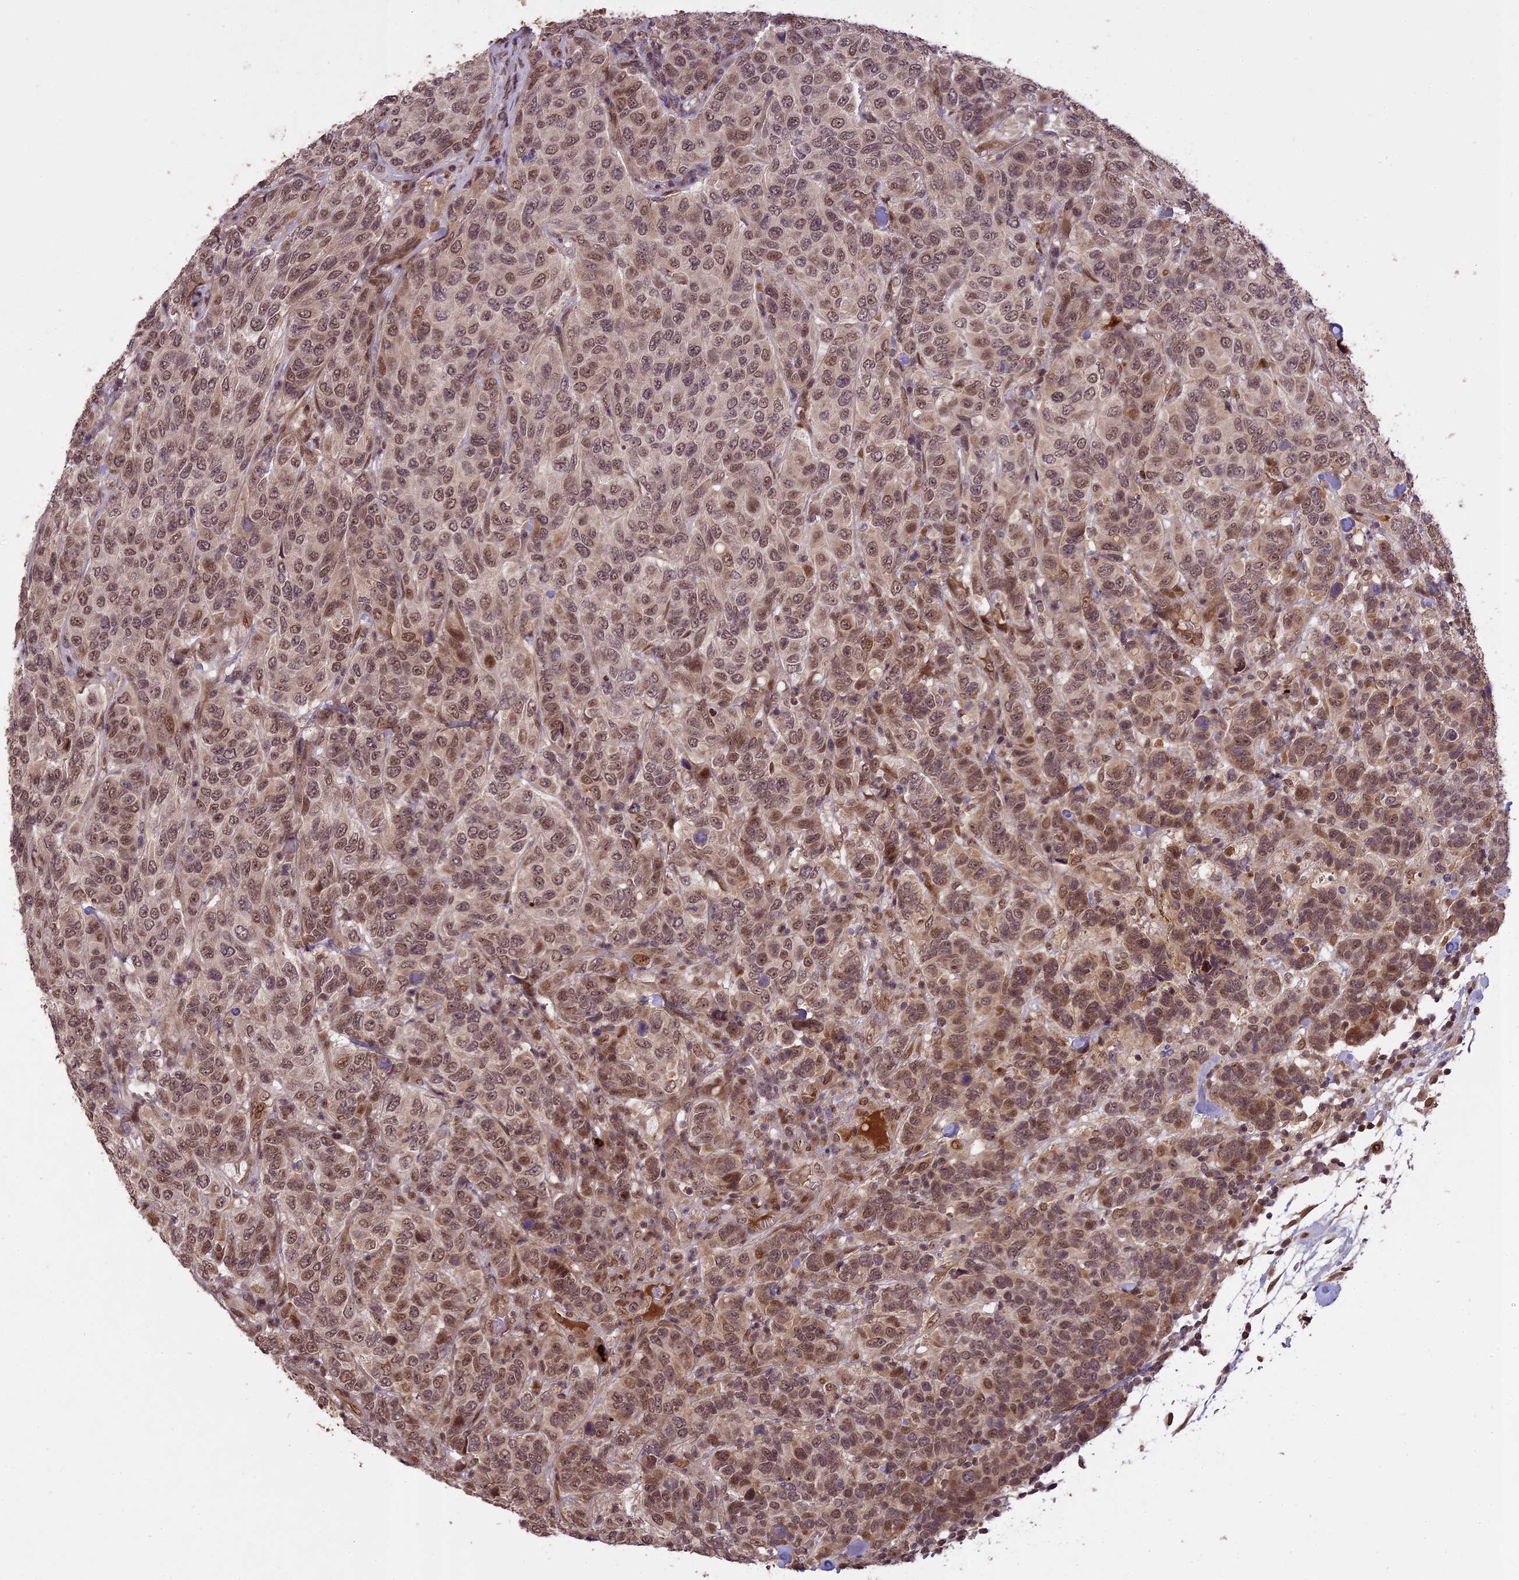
{"staining": {"intensity": "moderate", "quantity": "25%-75%", "location": "cytoplasmic/membranous,nuclear"}, "tissue": "breast cancer", "cell_type": "Tumor cells", "image_type": "cancer", "snomed": [{"axis": "morphology", "description": "Duct carcinoma"}, {"axis": "topography", "description": "Breast"}], "caption": "Immunohistochemistry (IHC) micrograph of breast cancer (intraductal carcinoma) stained for a protein (brown), which displays medium levels of moderate cytoplasmic/membranous and nuclear expression in about 25%-75% of tumor cells.", "gene": "PRELID2", "patient": {"sex": "female", "age": 55}}